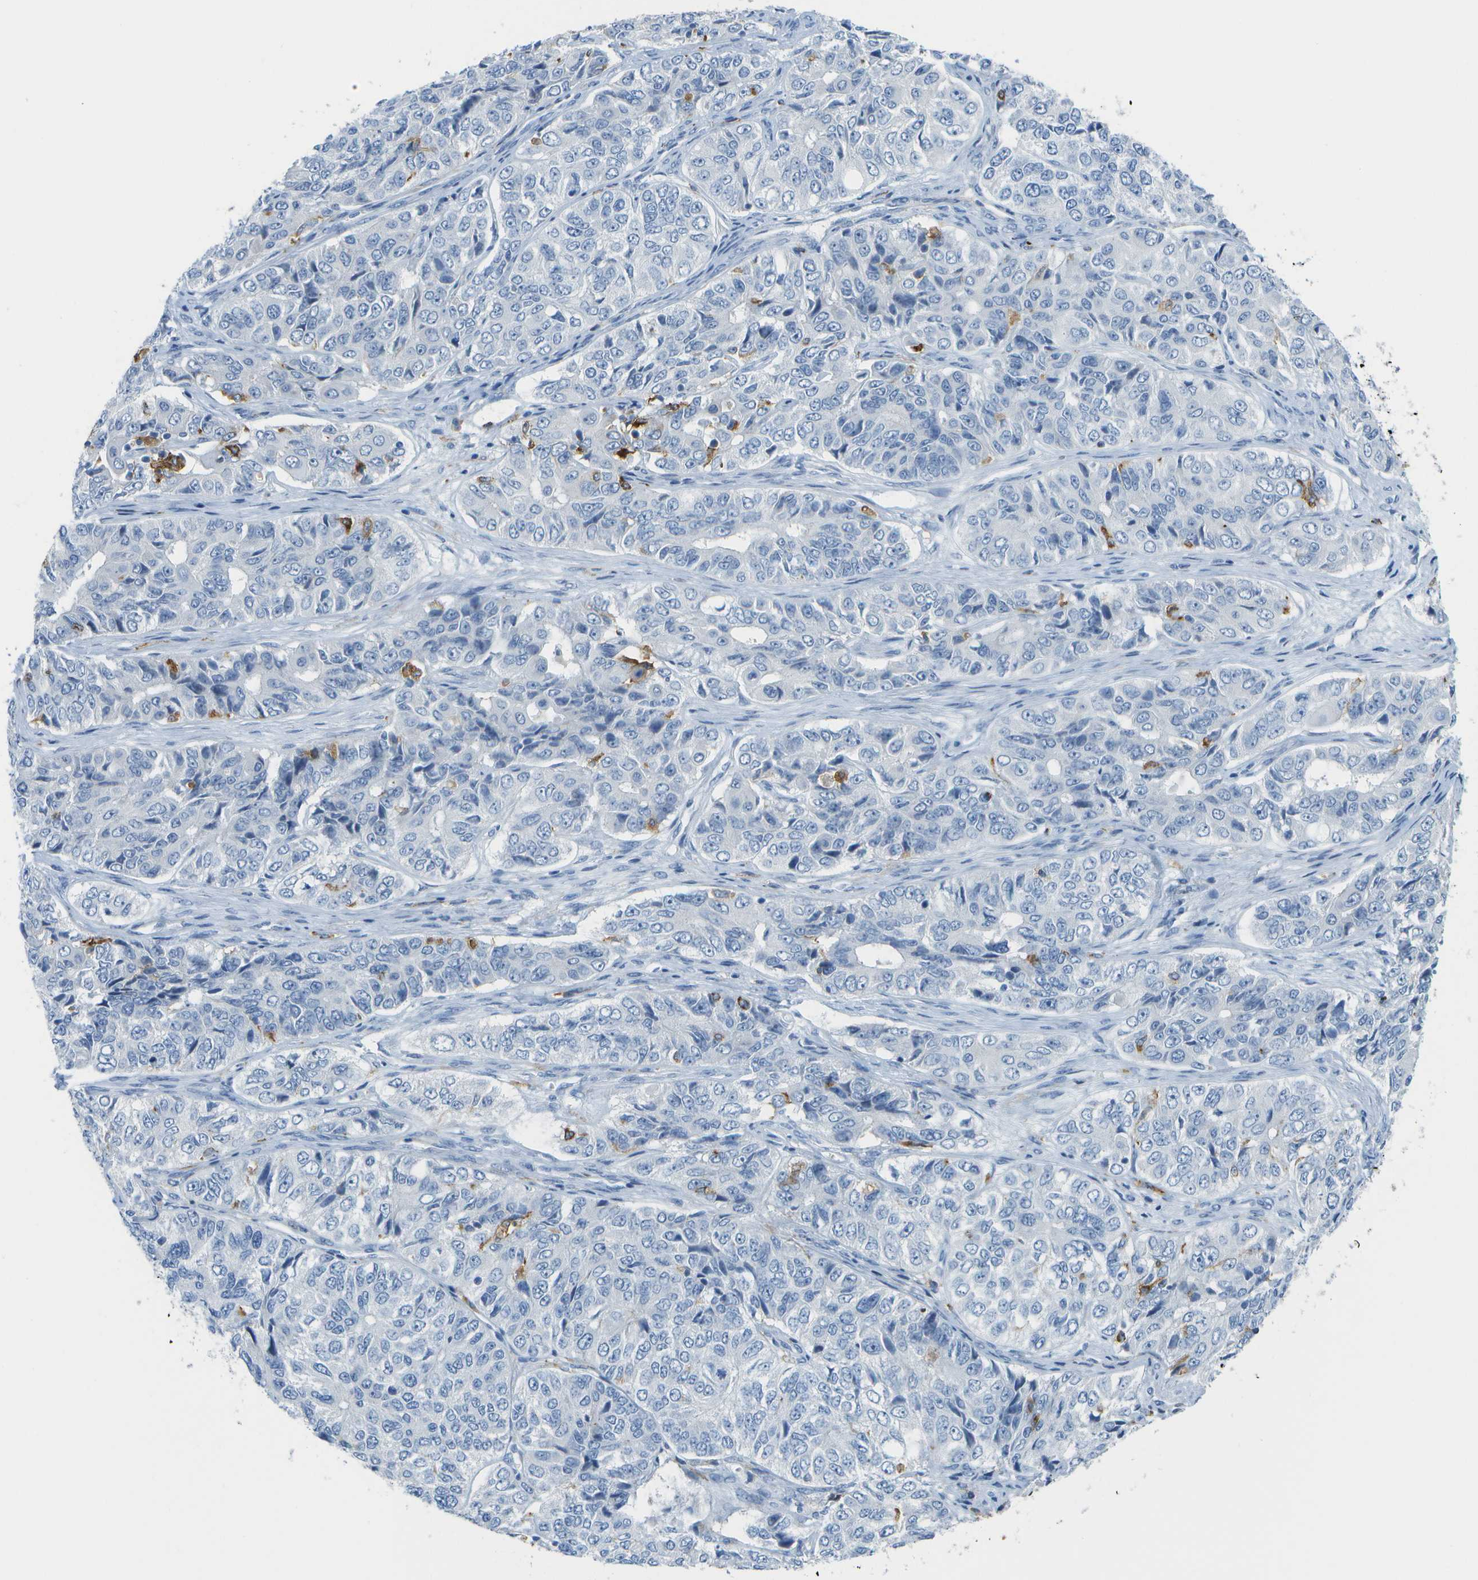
{"staining": {"intensity": "negative", "quantity": "none", "location": "none"}, "tissue": "ovarian cancer", "cell_type": "Tumor cells", "image_type": "cancer", "snomed": [{"axis": "morphology", "description": "Carcinoma, endometroid"}, {"axis": "topography", "description": "Ovary"}], "caption": "IHC of endometroid carcinoma (ovarian) reveals no expression in tumor cells.", "gene": "ZBTB43", "patient": {"sex": "female", "age": 51}}